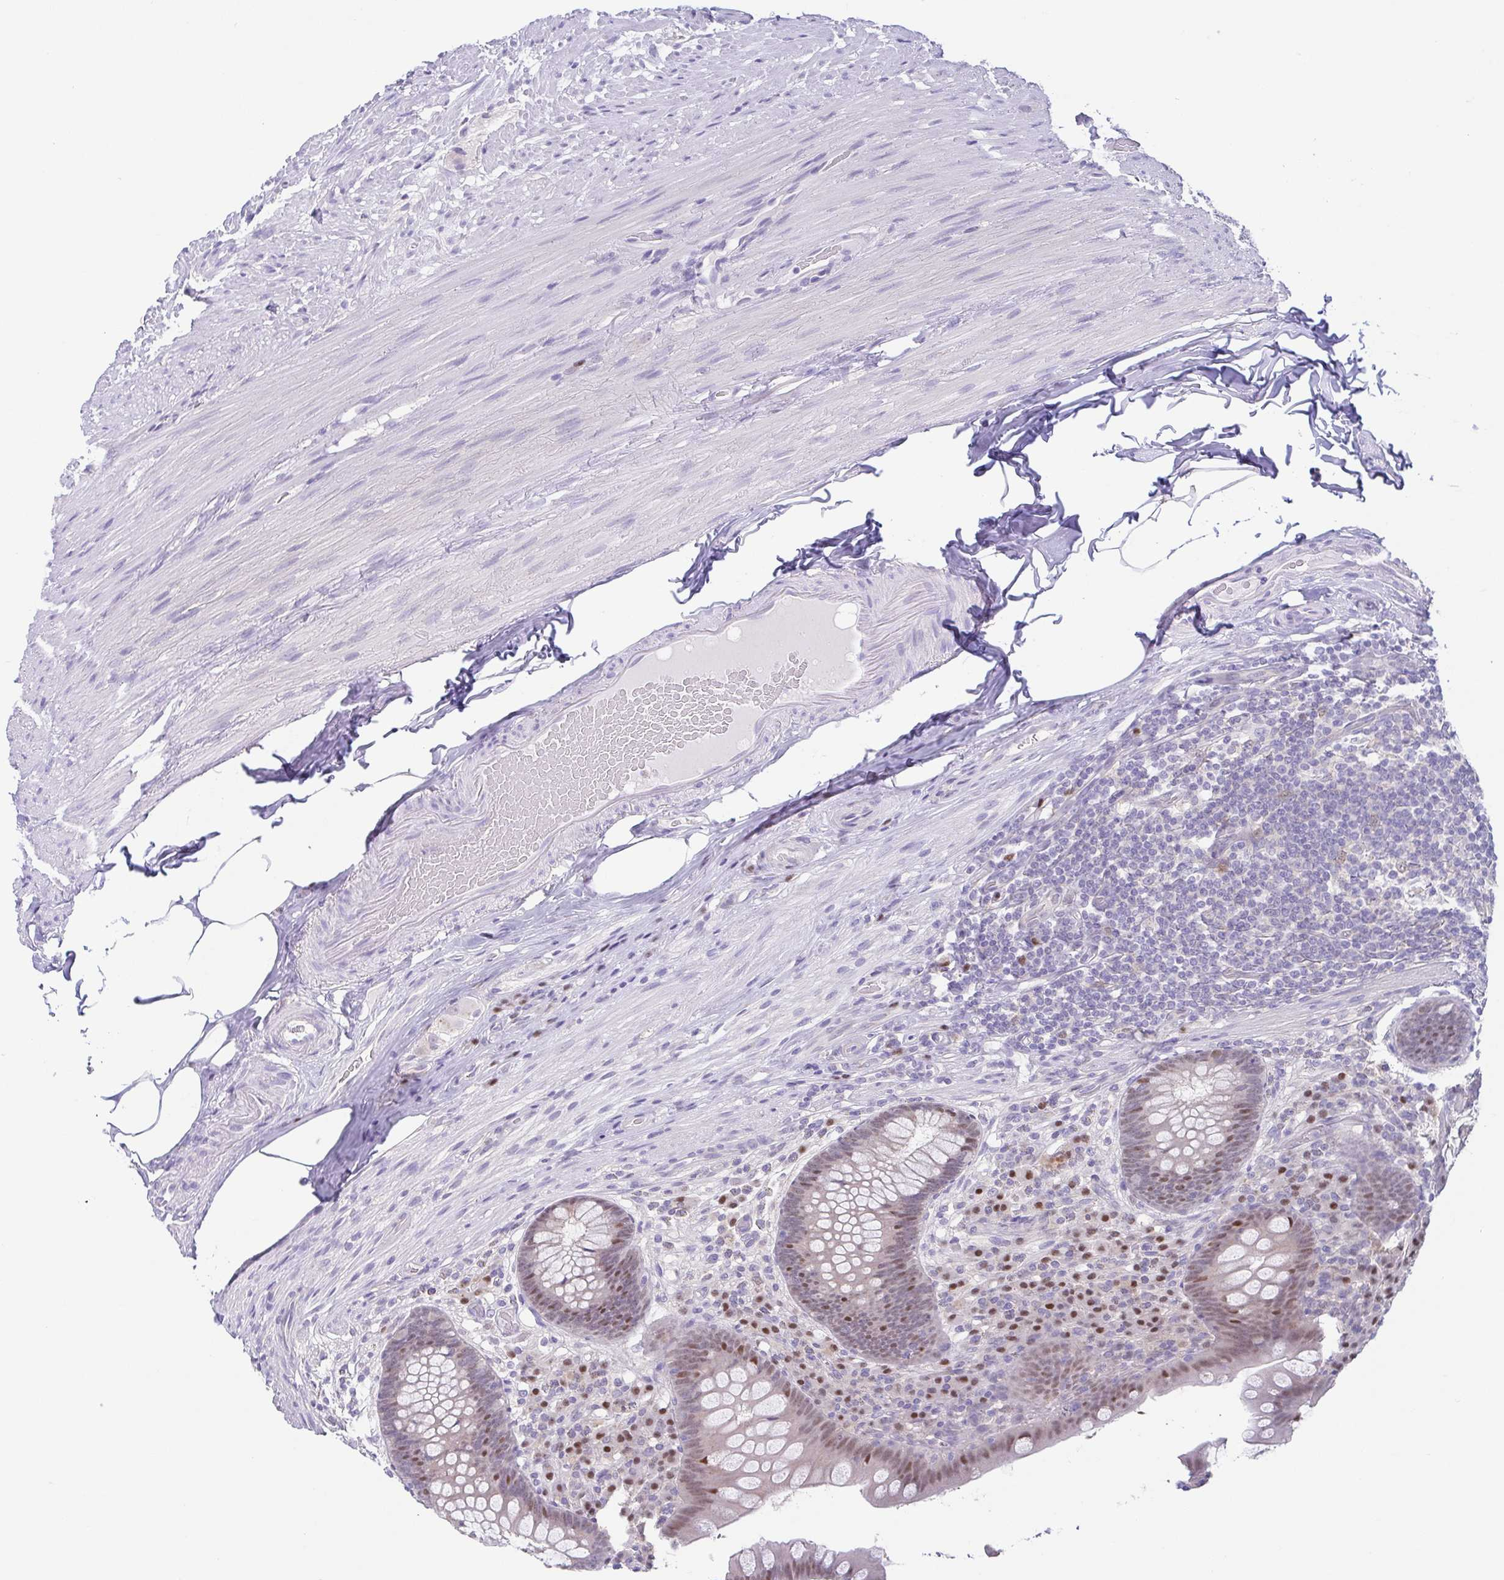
{"staining": {"intensity": "weak", "quantity": "<25%", "location": "nuclear"}, "tissue": "appendix", "cell_type": "Glandular cells", "image_type": "normal", "snomed": [{"axis": "morphology", "description": "Normal tissue, NOS"}, {"axis": "topography", "description": "Appendix"}], "caption": "There is no significant positivity in glandular cells of appendix.", "gene": "UBE2Q1", "patient": {"sex": "male", "age": 71}}